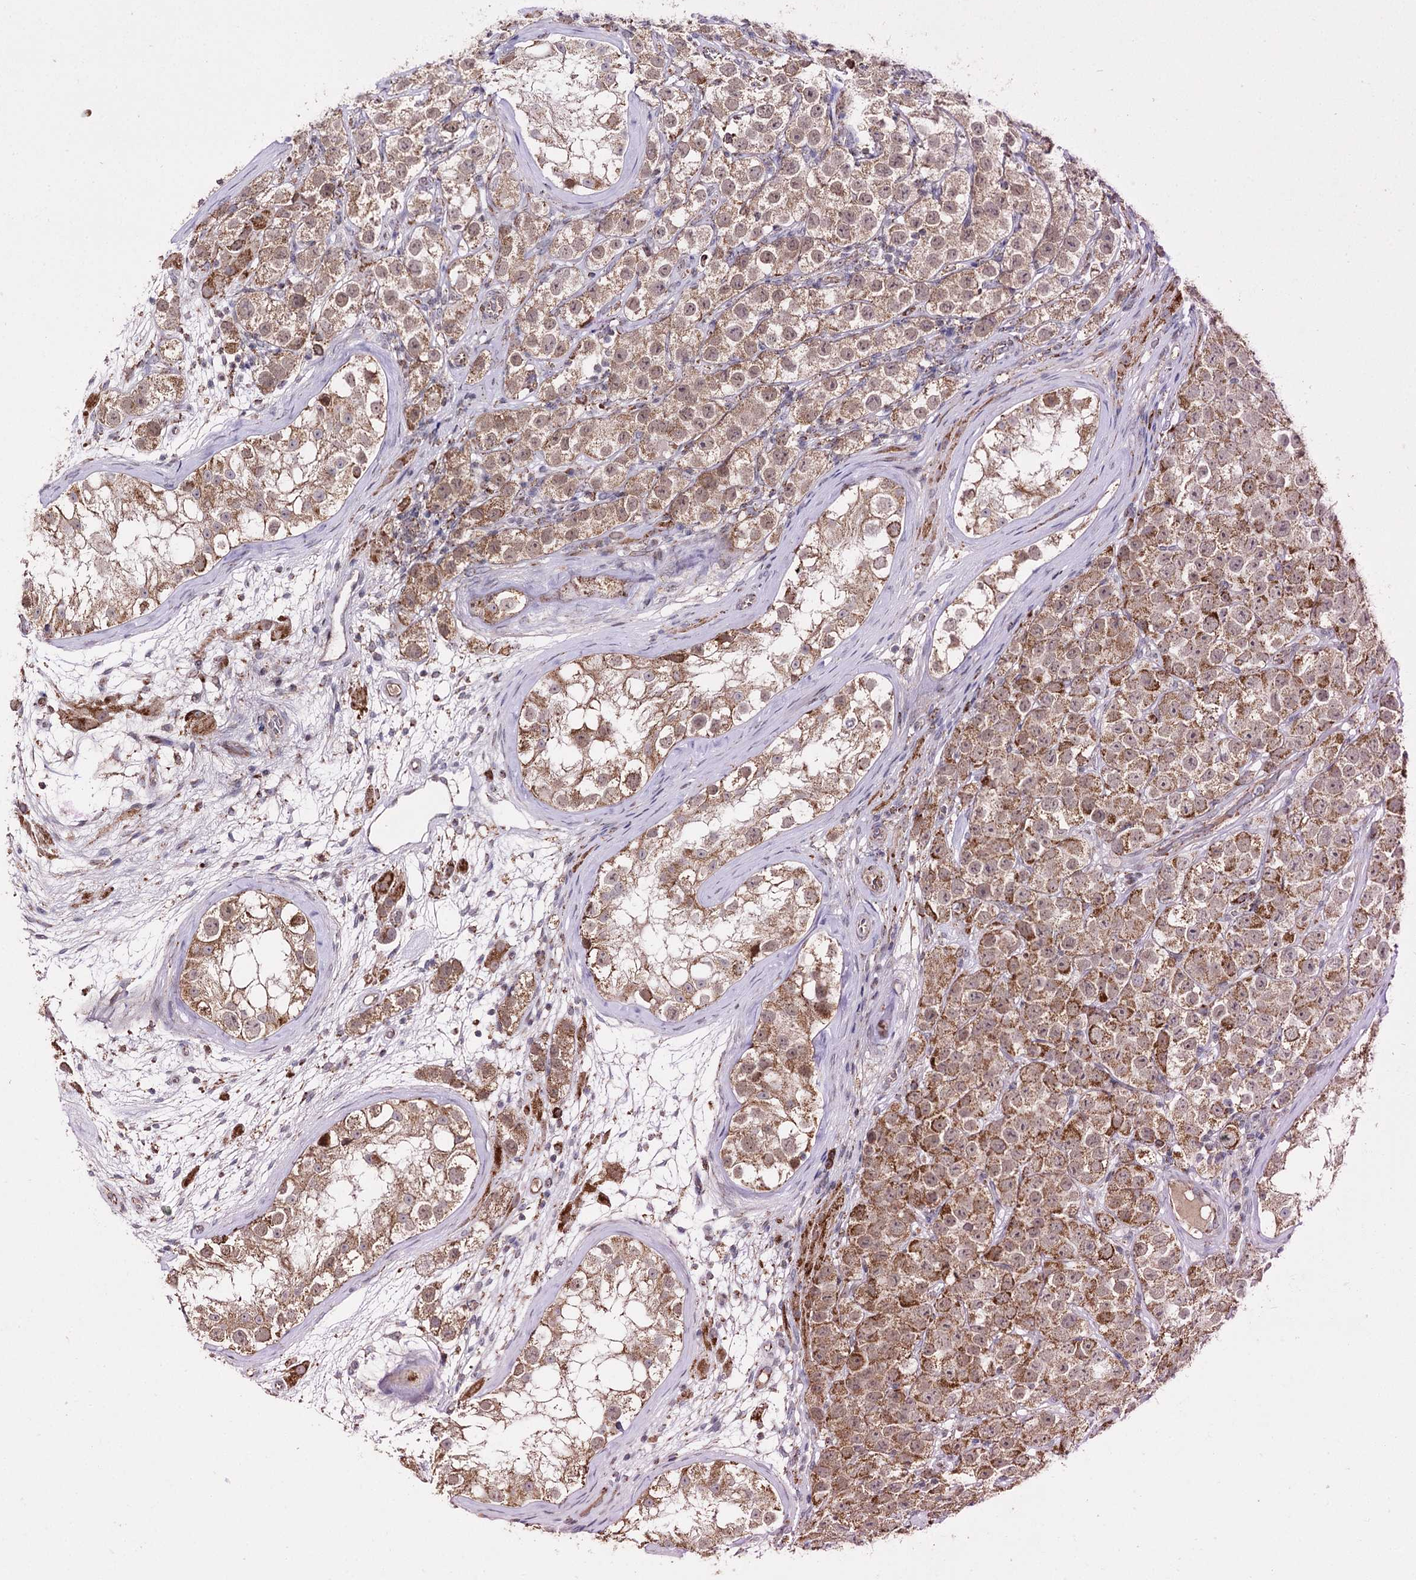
{"staining": {"intensity": "moderate", "quantity": ">75%", "location": "cytoplasmic/membranous"}, "tissue": "testis cancer", "cell_type": "Tumor cells", "image_type": "cancer", "snomed": [{"axis": "morphology", "description": "Seminoma, NOS"}, {"axis": "topography", "description": "Testis"}], "caption": "Testis seminoma stained for a protein demonstrates moderate cytoplasmic/membranous positivity in tumor cells.", "gene": "CBR4", "patient": {"sex": "male", "age": 28}}